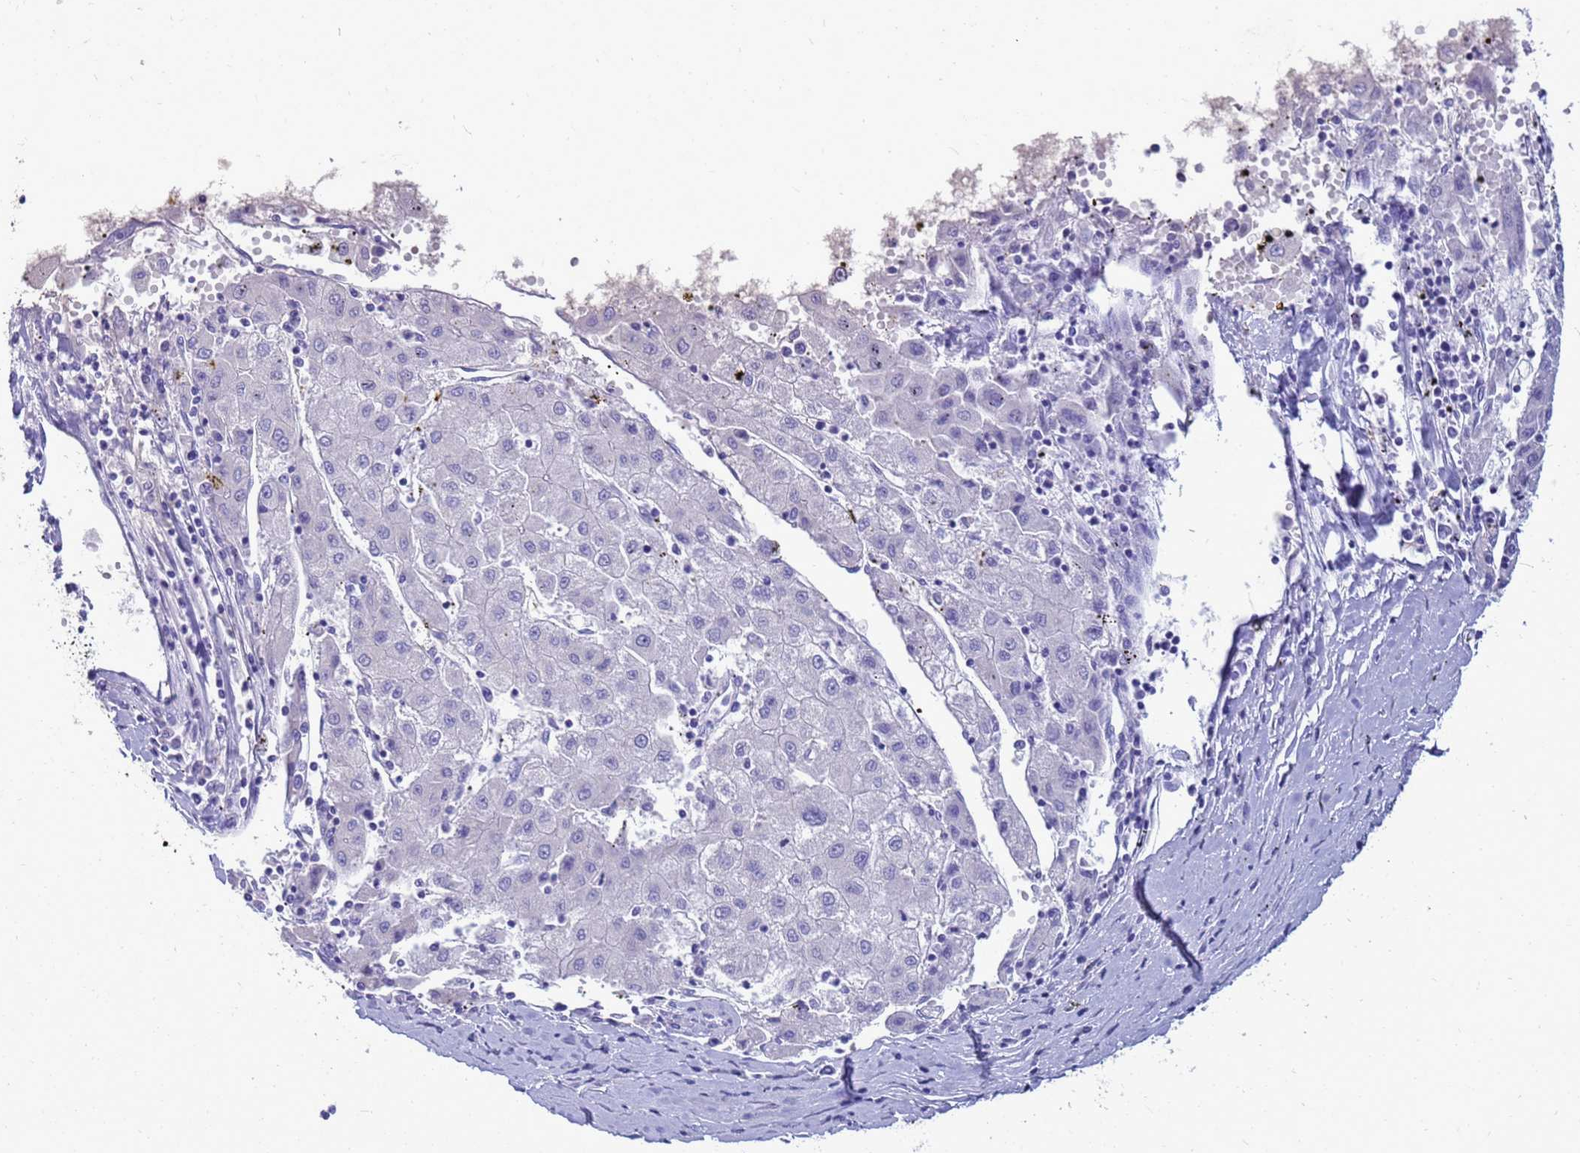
{"staining": {"intensity": "negative", "quantity": "none", "location": "none"}, "tissue": "liver cancer", "cell_type": "Tumor cells", "image_type": "cancer", "snomed": [{"axis": "morphology", "description": "Carcinoma, Hepatocellular, NOS"}, {"axis": "topography", "description": "Liver"}], "caption": "A histopathology image of liver cancer (hepatocellular carcinoma) stained for a protein reveals no brown staining in tumor cells.", "gene": "SYCN", "patient": {"sex": "male", "age": 72}}